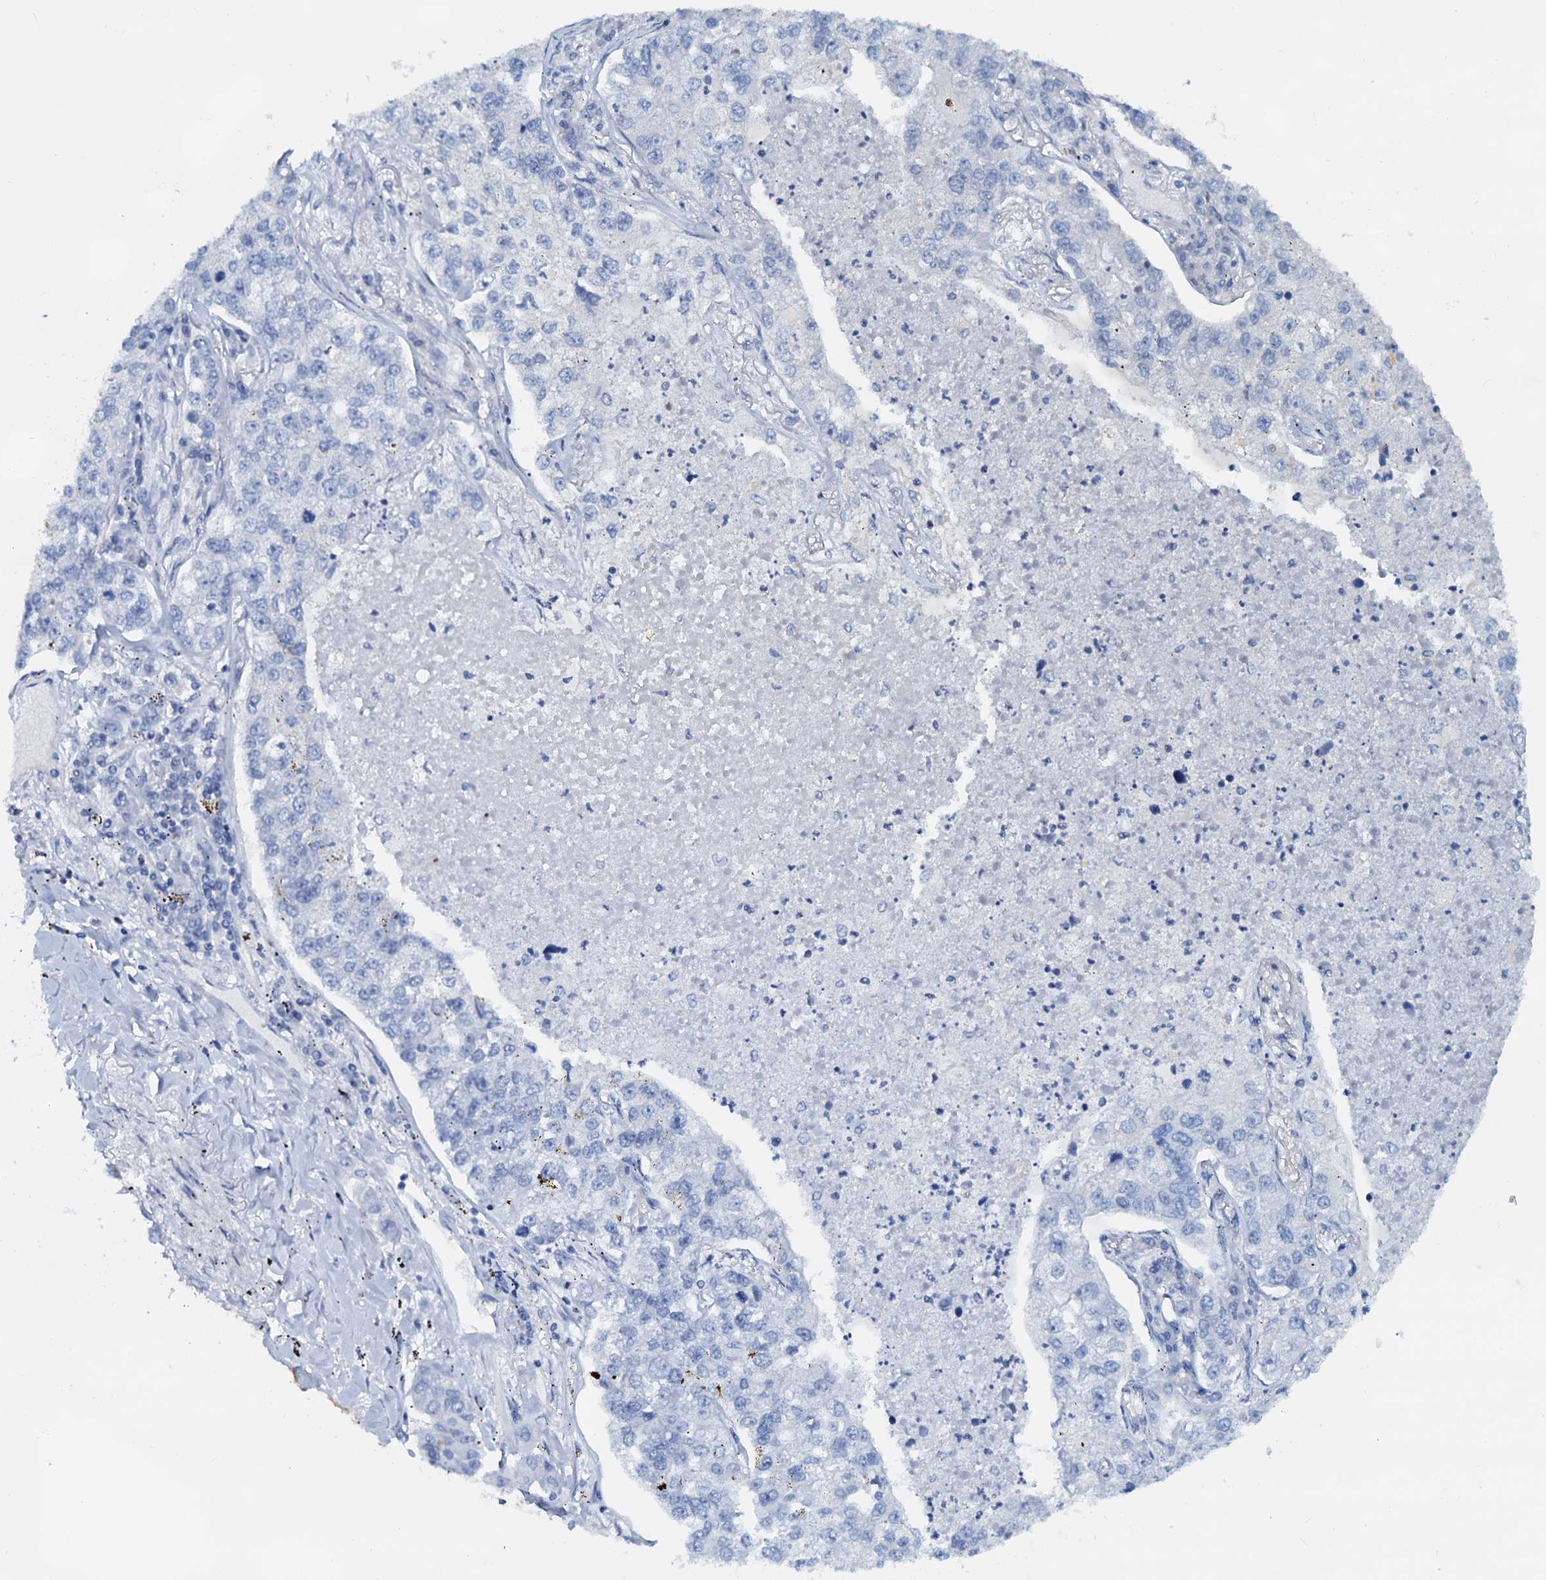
{"staining": {"intensity": "negative", "quantity": "none", "location": "none"}, "tissue": "lung cancer", "cell_type": "Tumor cells", "image_type": "cancer", "snomed": [{"axis": "morphology", "description": "Adenocarcinoma, NOS"}, {"axis": "topography", "description": "Lung"}], "caption": "High power microscopy photomicrograph of an immunohistochemistry (IHC) histopathology image of lung cancer, revealing no significant positivity in tumor cells.", "gene": "PTGES3", "patient": {"sex": "male", "age": 49}}